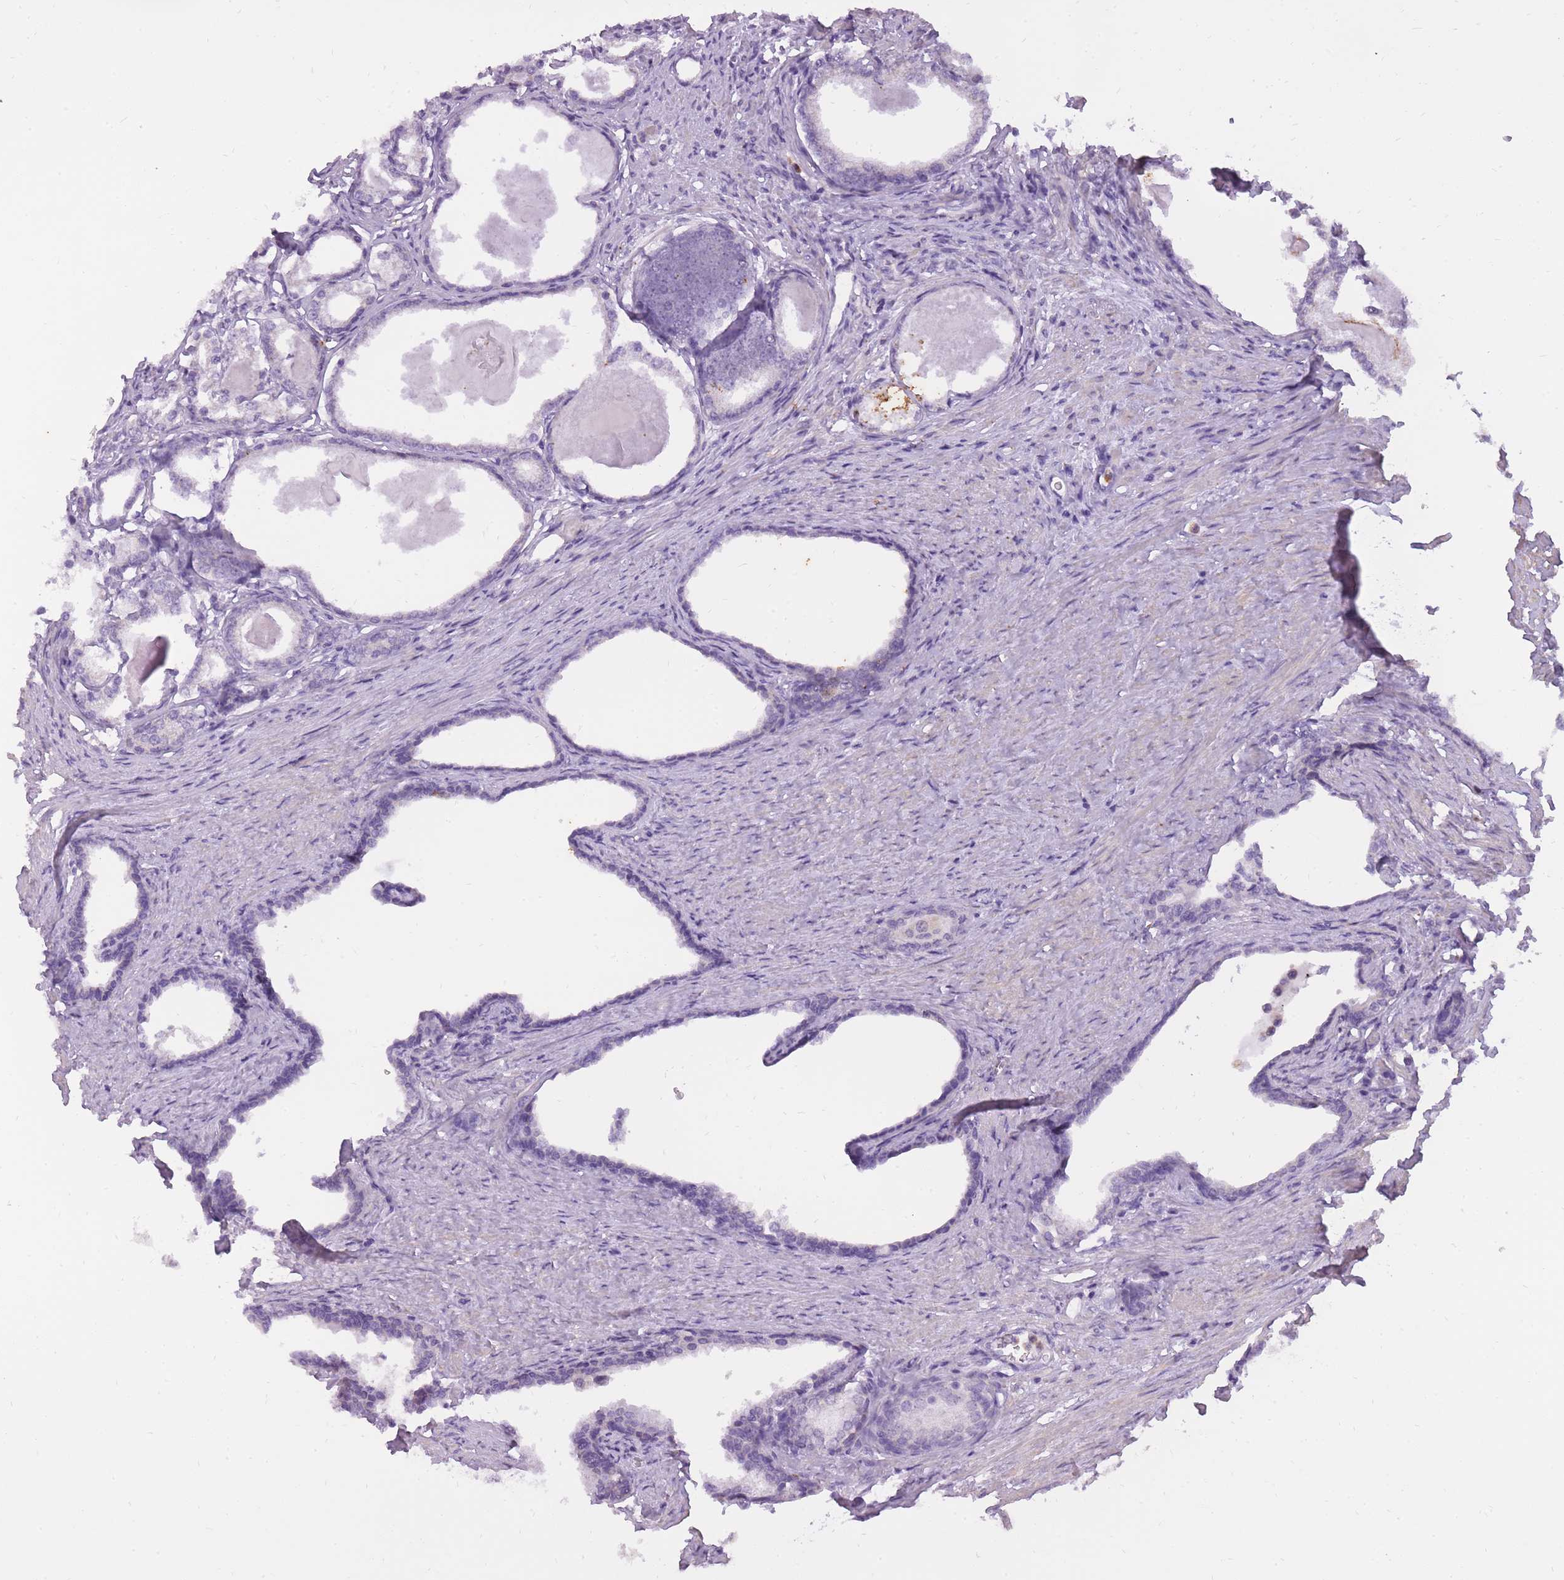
{"staining": {"intensity": "negative", "quantity": "none", "location": "none"}, "tissue": "prostate cancer", "cell_type": "Tumor cells", "image_type": "cancer", "snomed": [{"axis": "morphology", "description": "Adenocarcinoma, High grade"}, {"axis": "topography", "description": "Prostate"}], "caption": "High magnification brightfield microscopy of prostate cancer (high-grade adenocarcinoma) stained with DAB (3,3'-diaminobenzidine) (brown) and counterstained with hematoxylin (blue): tumor cells show no significant staining.", "gene": "TIGD1", "patient": {"sex": "male", "age": 69}}